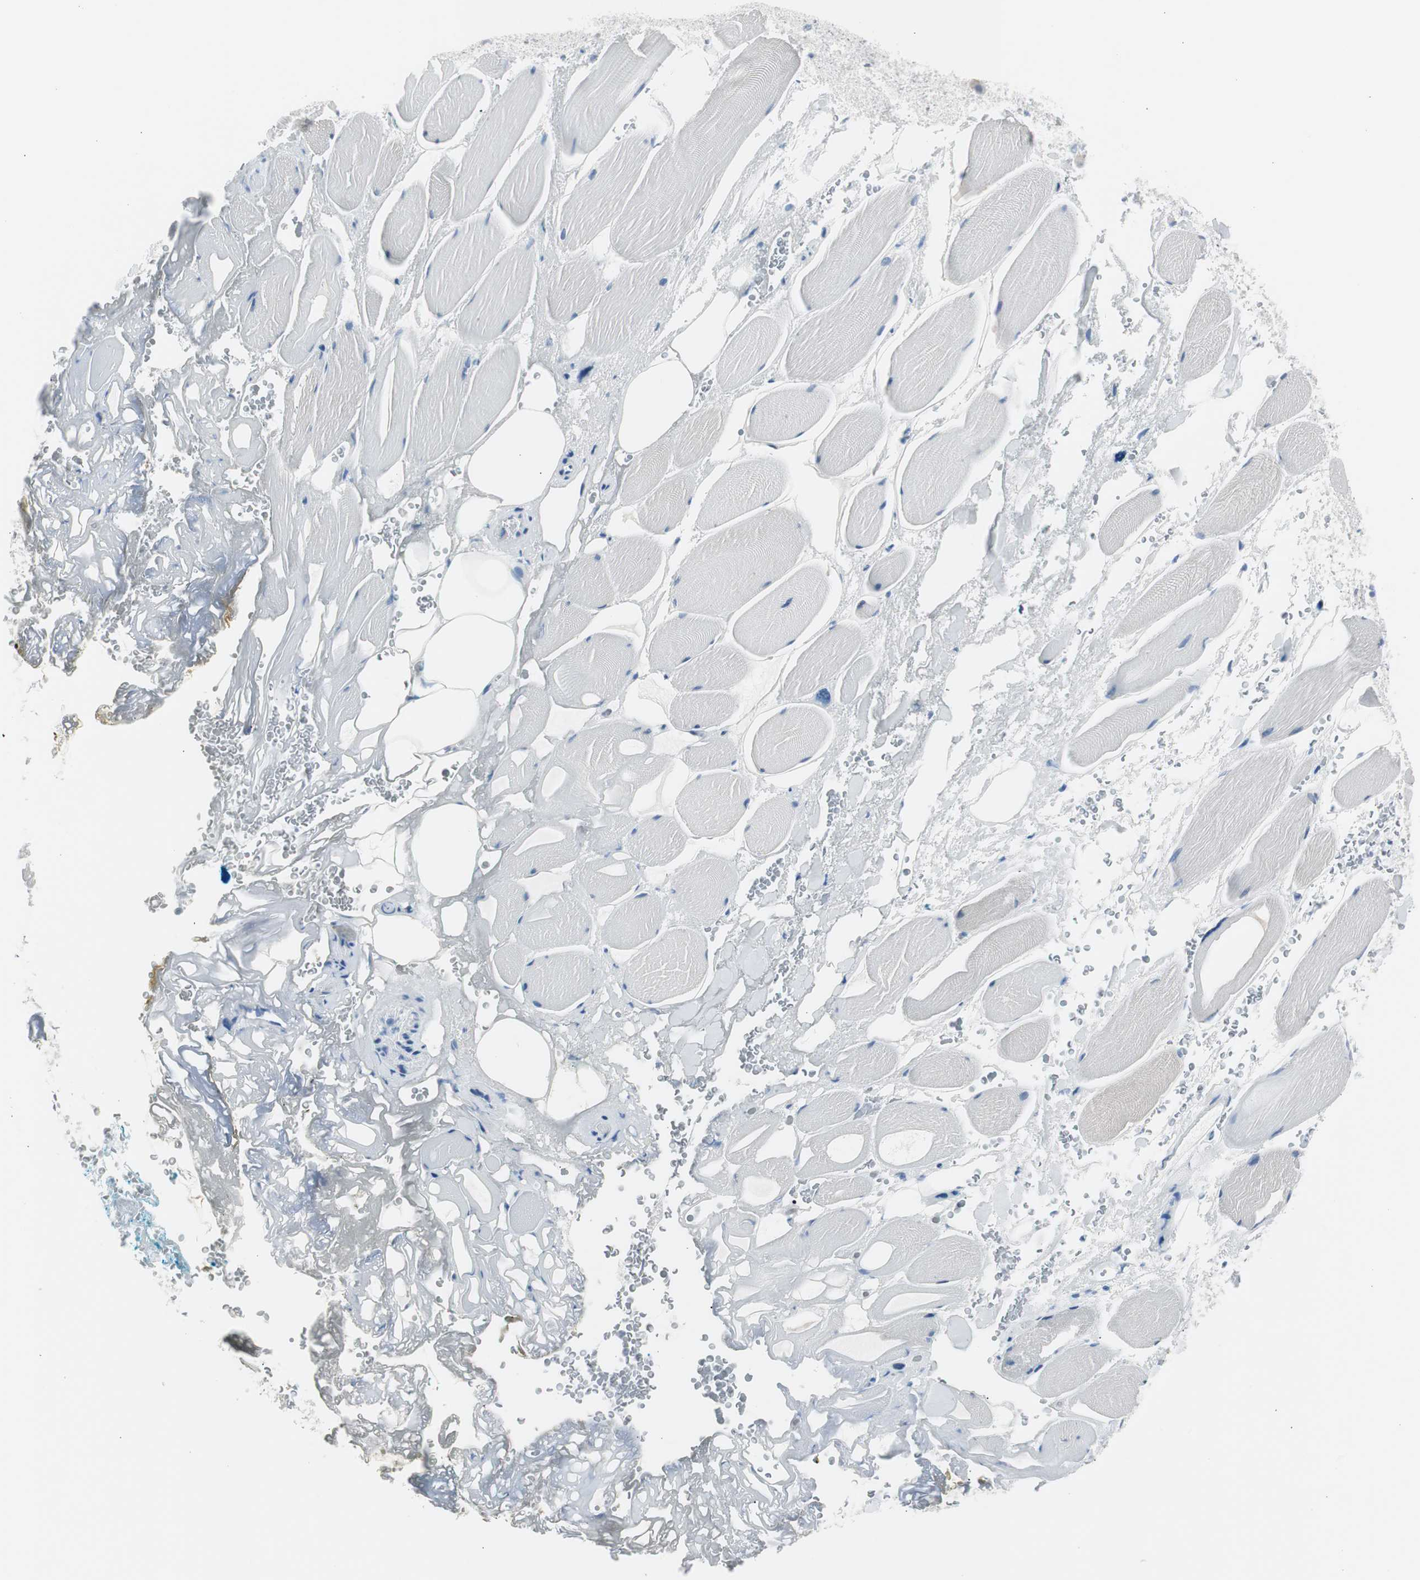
{"staining": {"intensity": "negative", "quantity": "none", "location": "none"}, "tissue": "adipose tissue", "cell_type": "Adipocytes", "image_type": "normal", "snomed": [{"axis": "morphology", "description": "Normal tissue, NOS"}, {"axis": "topography", "description": "Soft tissue"}, {"axis": "topography", "description": "Peripheral nerve tissue"}], "caption": "The histopathology image exhibits no significant positivity in adipocytes of adipose tissue. (Brightfield microscopy of DAB (3,3'-diaminobenzidine) IHC at high magnification).", "gene": "S100A7A", "patient": {"sex": "female", "age": 71}}